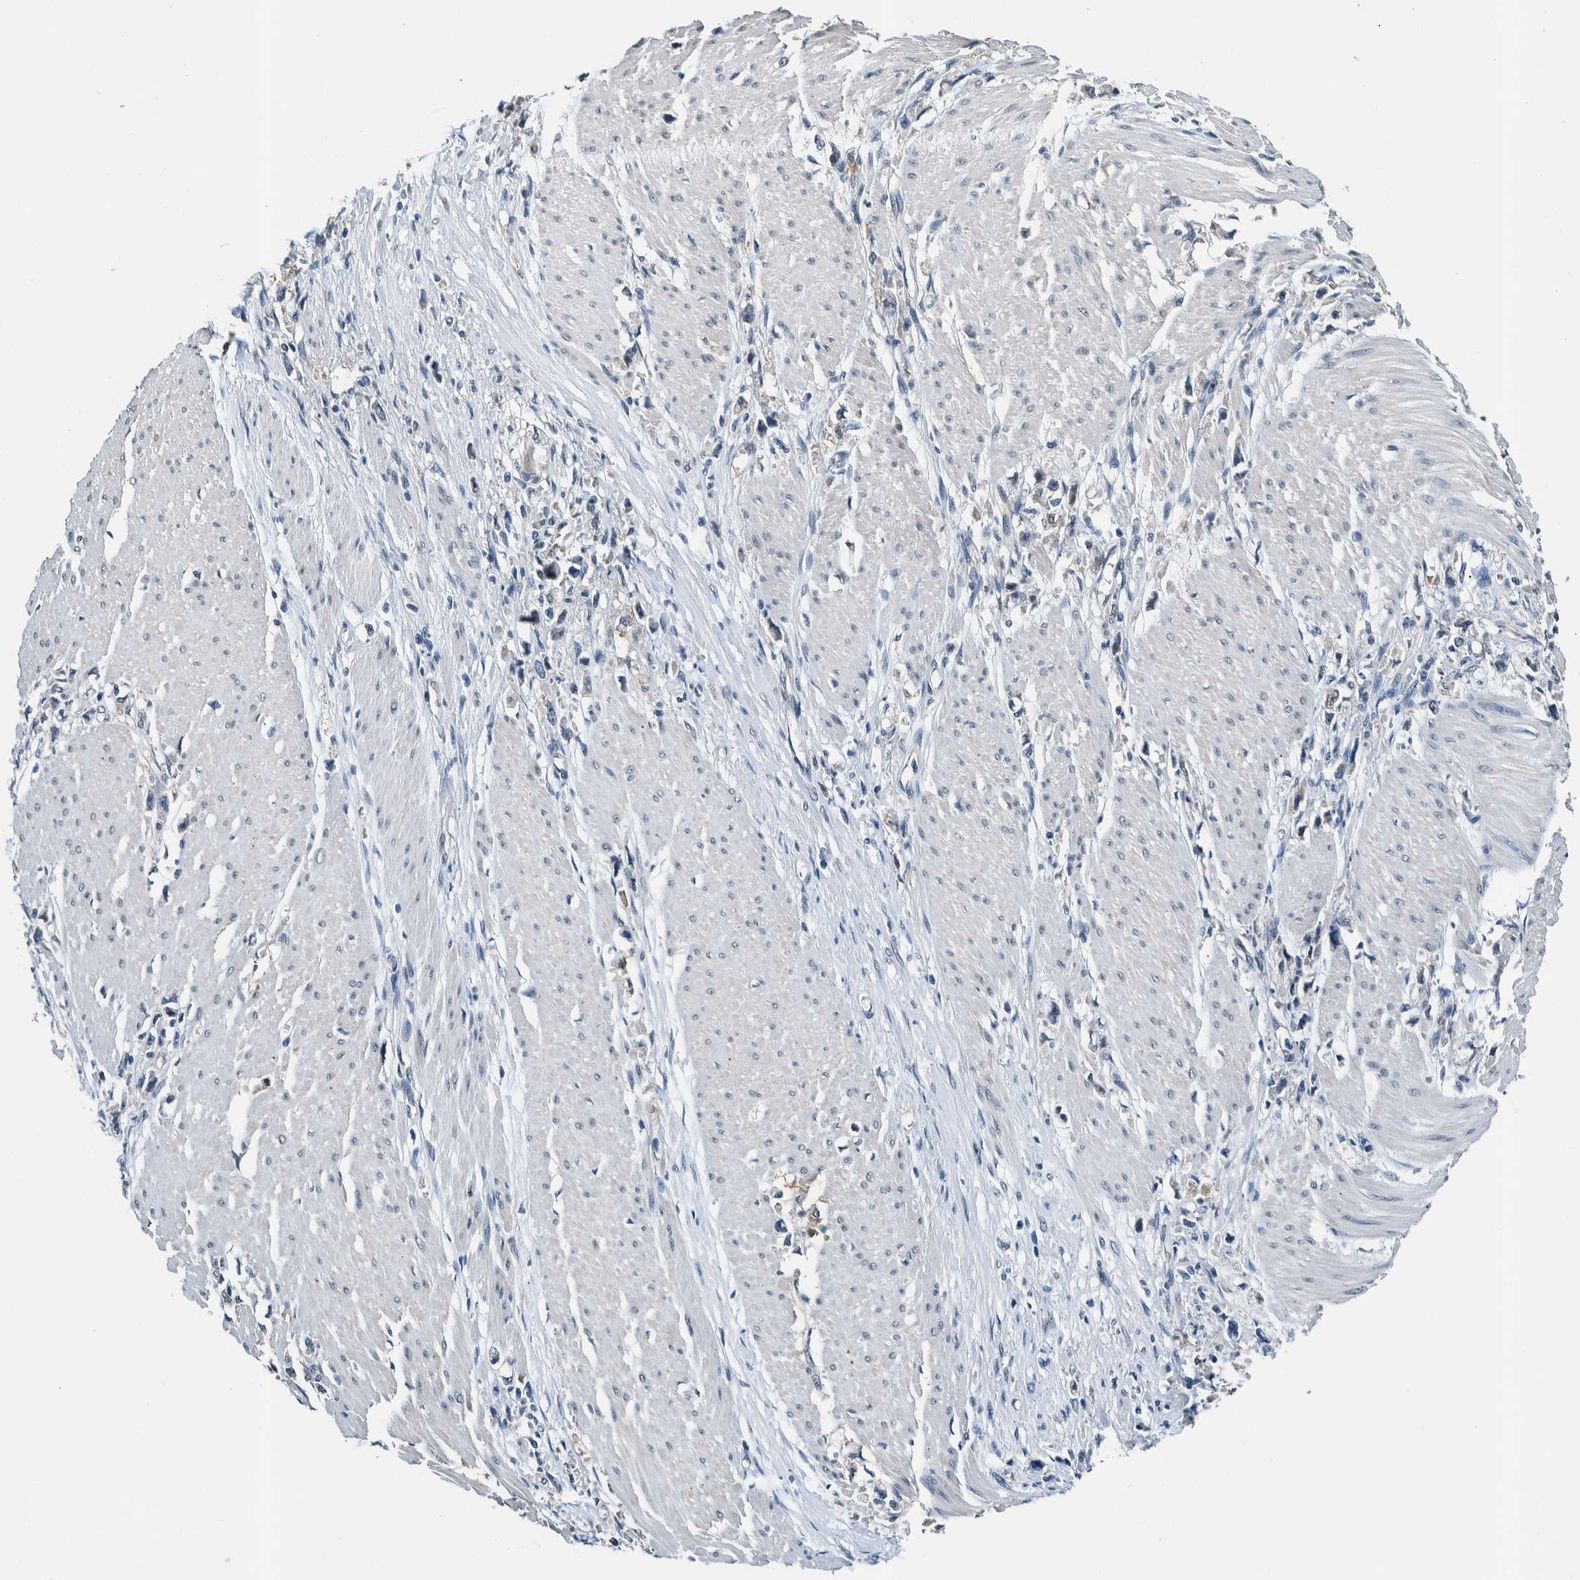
{"staining": {"intensity": "negative", "quantity": "none", "location": "none"}, "tissue": "stomach cancer", "cell_type": "Tumor cells", "image_type": "cancer", "snomed": [{"axis": "morphology", "description": "Adenocarcinoma, NOS"}, {"axis": "topography", "description": "Stomach"}], "caption": "DAB (3,3'-diaminobenzidine) immunohistochemical staining of stomach cancer (adenocarcinoma) shows no significant staining in tumor cells. Nuclei are stained in blue.", "gene": "NIBAN2", "patient": {"sex": "female", "age": 59}}